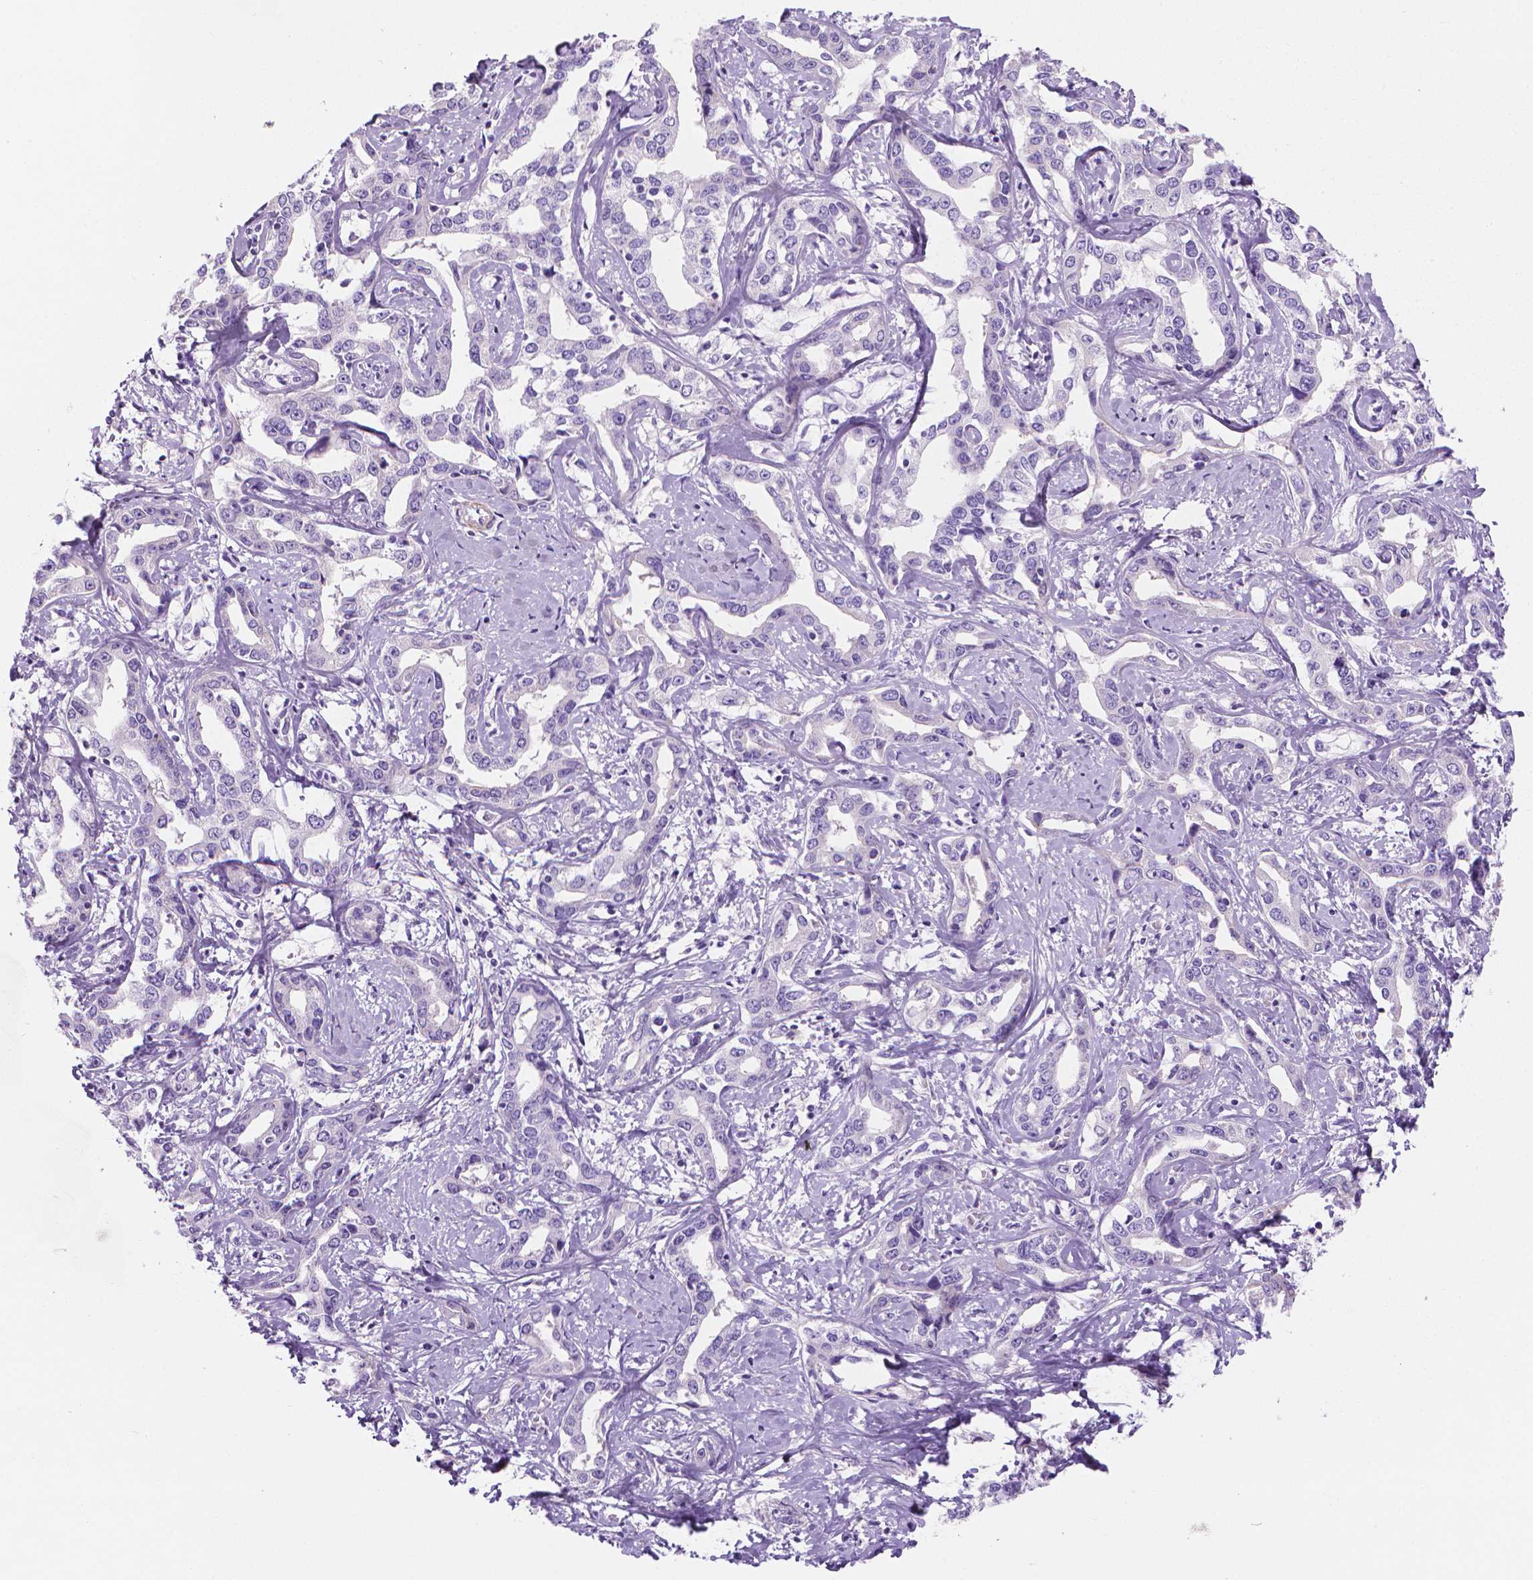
{"staining": {"intensity": "negative", "quantity": "none", "location": "none"}, "tissue": "liver cancer", "cell_type": "Tumor cells", "image_type": "cancer", "snomed": [{"axis": "morphology", "description": "Cholangiocarcinoma"}, {"axis": "topography", "description": "Liver"}], "caption": "Histopathology image shows no protein expression in tumor cells of cholangiocarcinoma (liver) tissue. (Brightfield microscopy of DAB (3,3'-diaminobenzidine) immunohistochemistry at high magnification).", "gene": "FASN", "patient": {"sex": "male", "age": 59}}